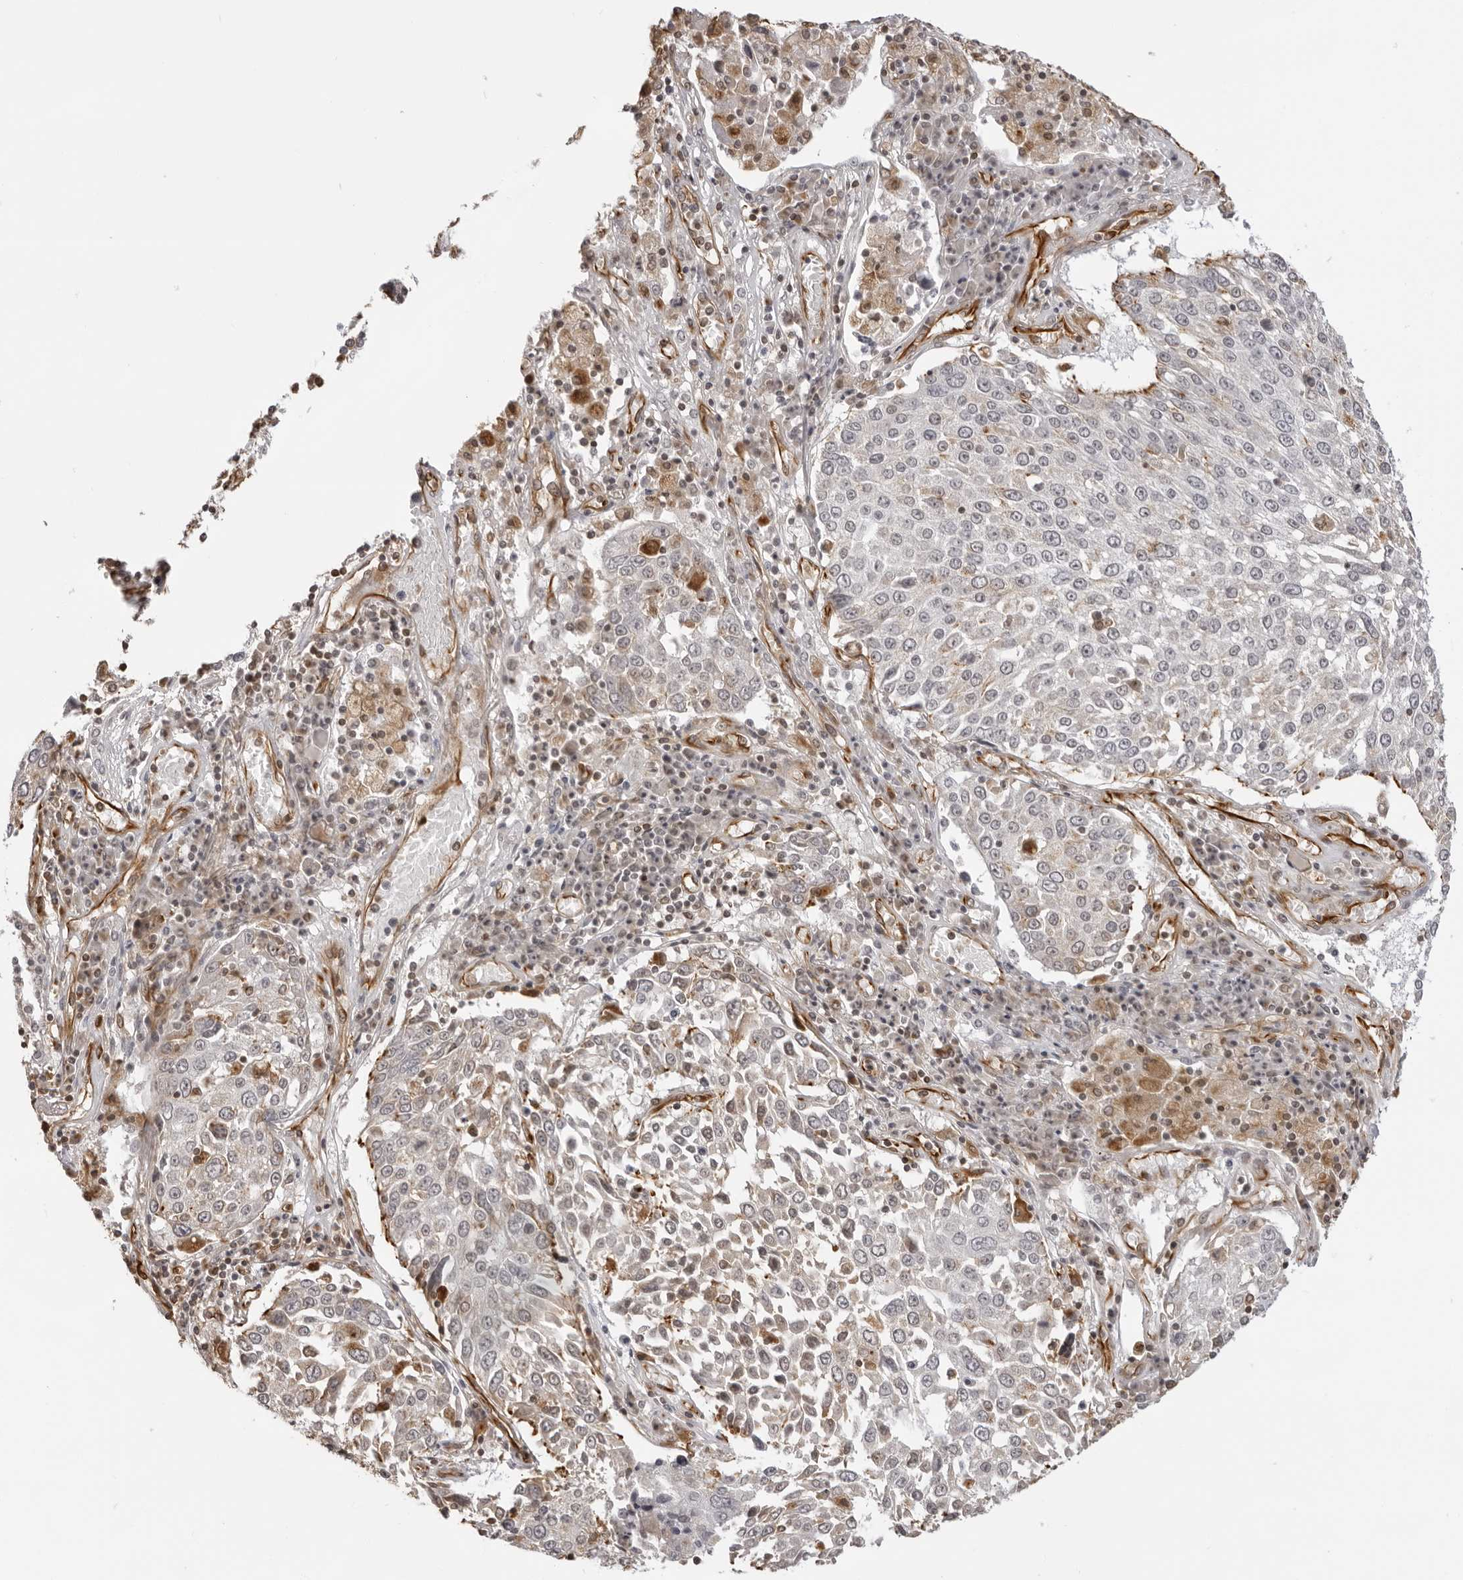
{"staining": {"intensity": "negative", "quantity": "none", "location": "none"}, "tissue": "lung cancer", "cell_type": "Tumor cells", "image_type": "cancer", "snomed": [{"axis": "morphology", "description": "Squamous cell carcinoma, NOS"}, {"axis": "topography", "description": "Lung"}], "caption": "IHC of lung squamous cell carcinoma shows no staining in tumor cells. The staining was performed using DAB (3,3'-diaminobenzidine) to visualize the protein expression in brown, while the nuclei were stained in blue with hematoxylin (Magnification: 20x).", "gene": "DYNLT5", "patient": {"sex": "male", "age": 65}}